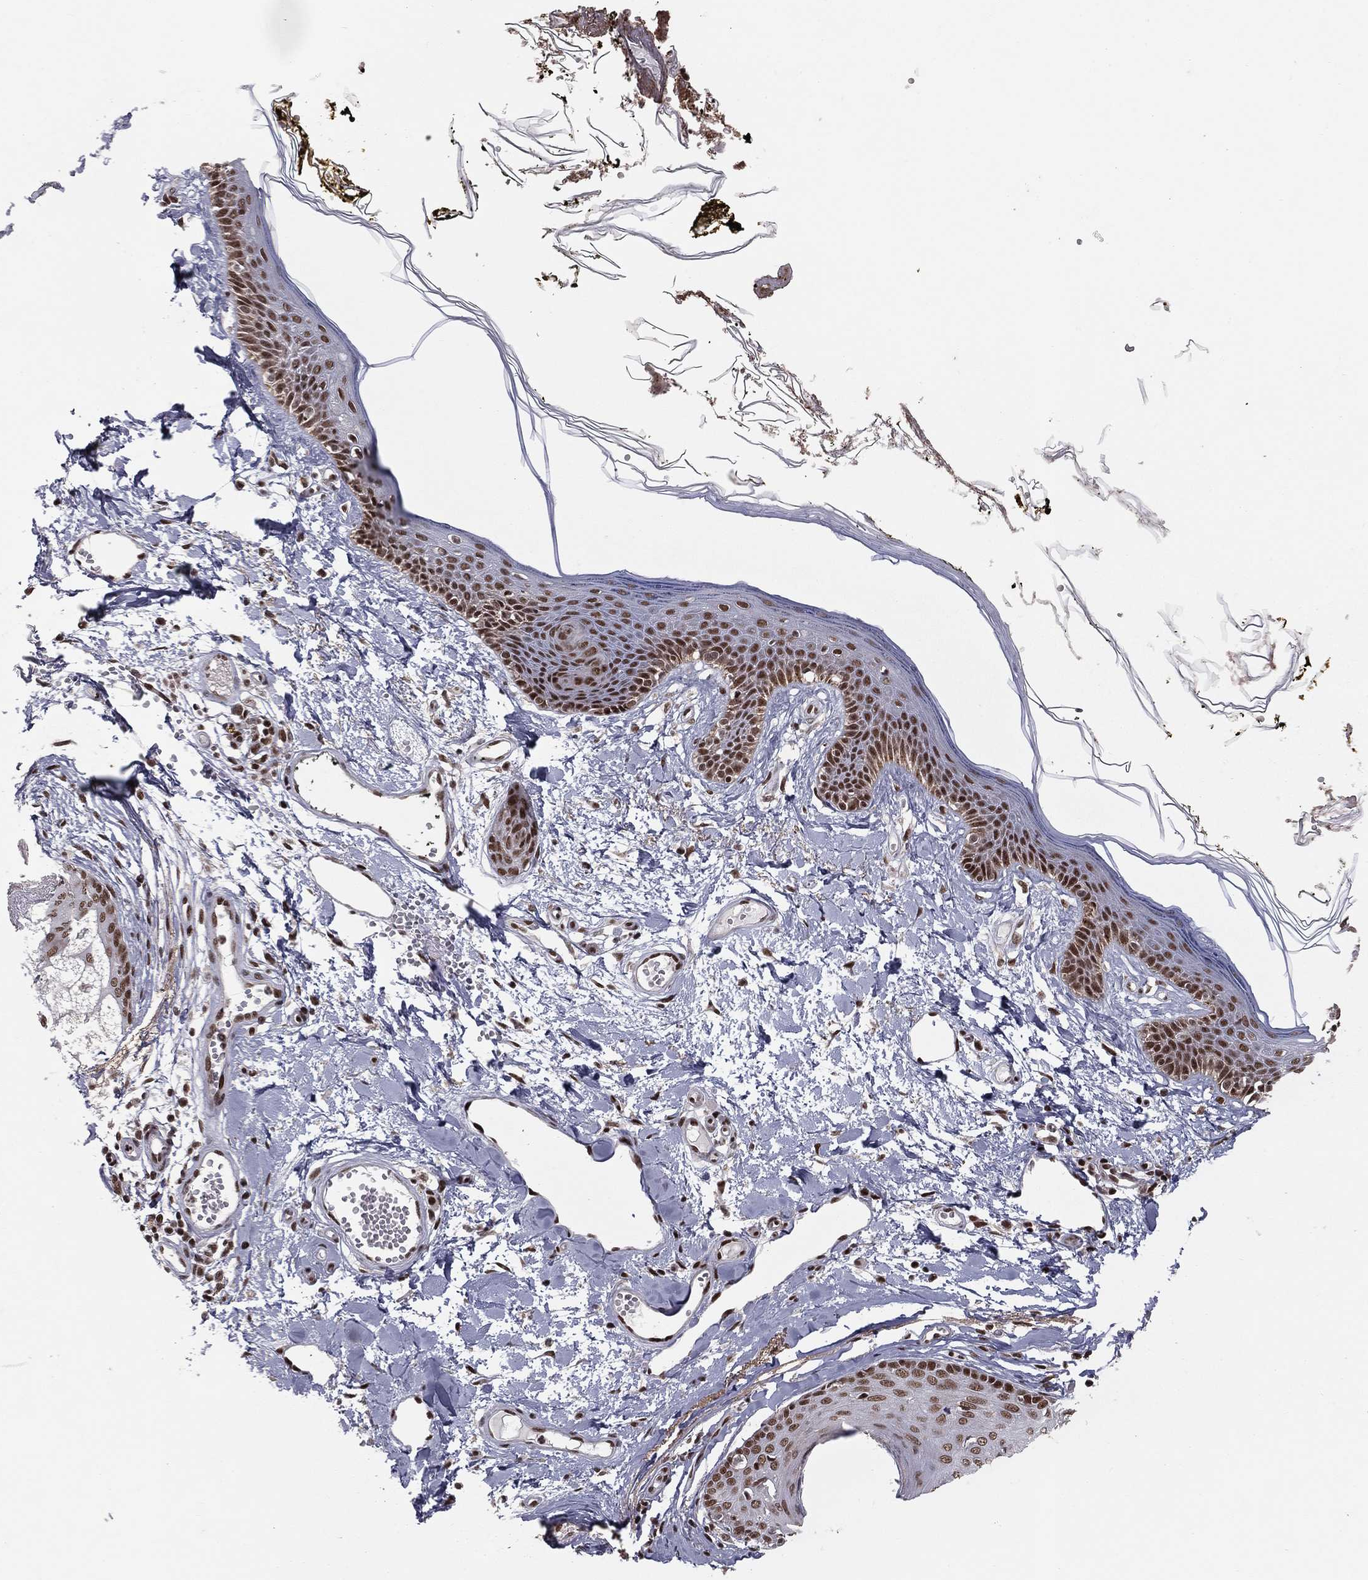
{"staining": {"intensity": "negative", "quantity": "none", "location": "none"}, "tissue": "skin", "cell_type": "Fibroblasts", "image_type": "normal", "snomed": [{"axis": "morphology", "description": "Normal tissue, NOS"}, {"axis": "topography", "description": "Skin"}], "caption": "A histopathology image of human skin is negative for staining in fibroblasts. The staining is performed using DAB brown chromogen with nuclei counter-stained in using hematoxylin.", "gene": "NFYB", "patient": {"sex": "male", "age": 76}}